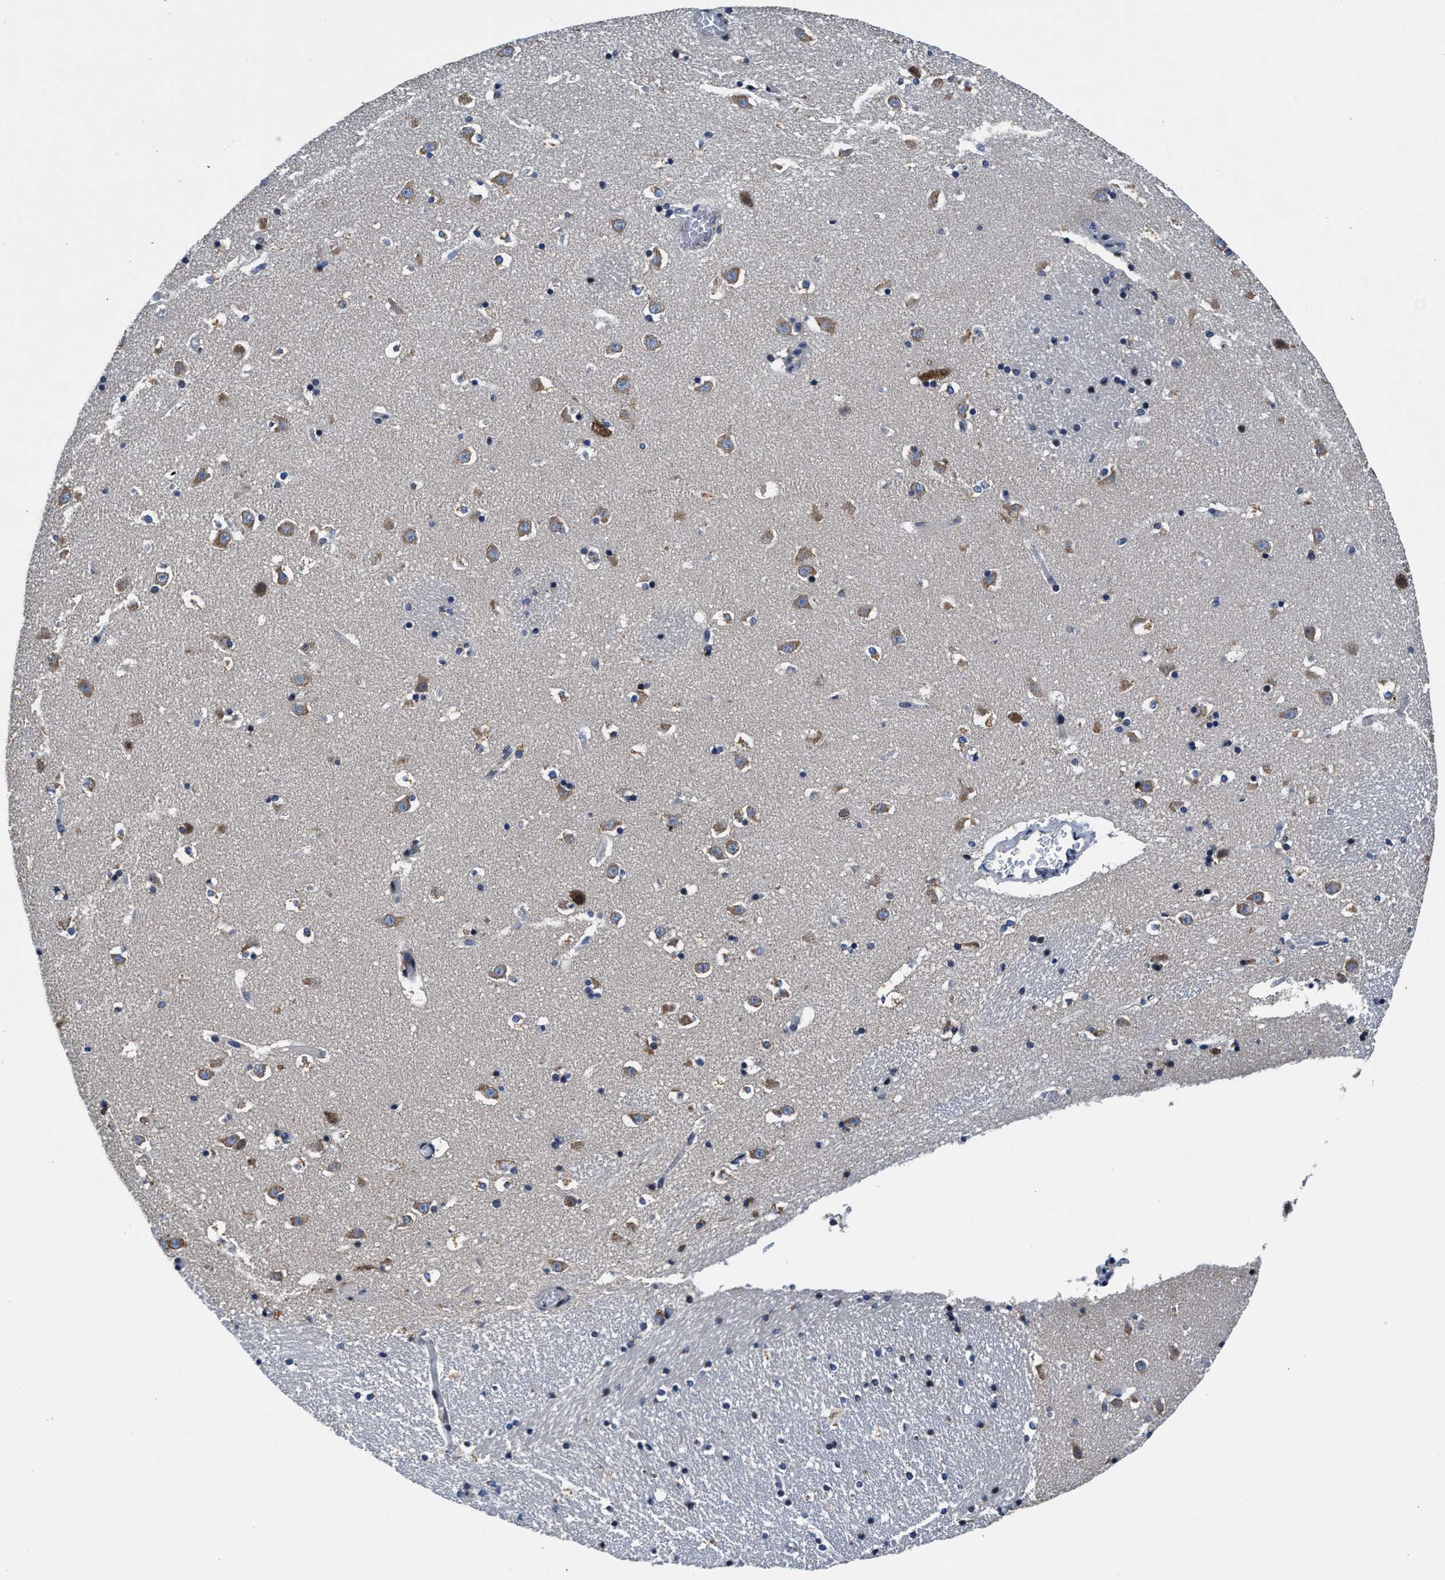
{"staining": {"intensity": "negative", "quantity": "none", "location": "none"}, "tissue": "caudate", "cell_type": "Glial cells", "image_type": "normal", "snomed": [{"axis": "morphology", "description": "Normal tissue, NOS"}, {"axis": "topography", "description": "Lateral ventricle wall"}], "caption": "Immunohistochemistry photomicrograph of benign caudate stained for a protein (brown), which exhibits no staining in glial cells.", "gene": "TMEM53", "patient": {"sex": "male", "age": 45}}